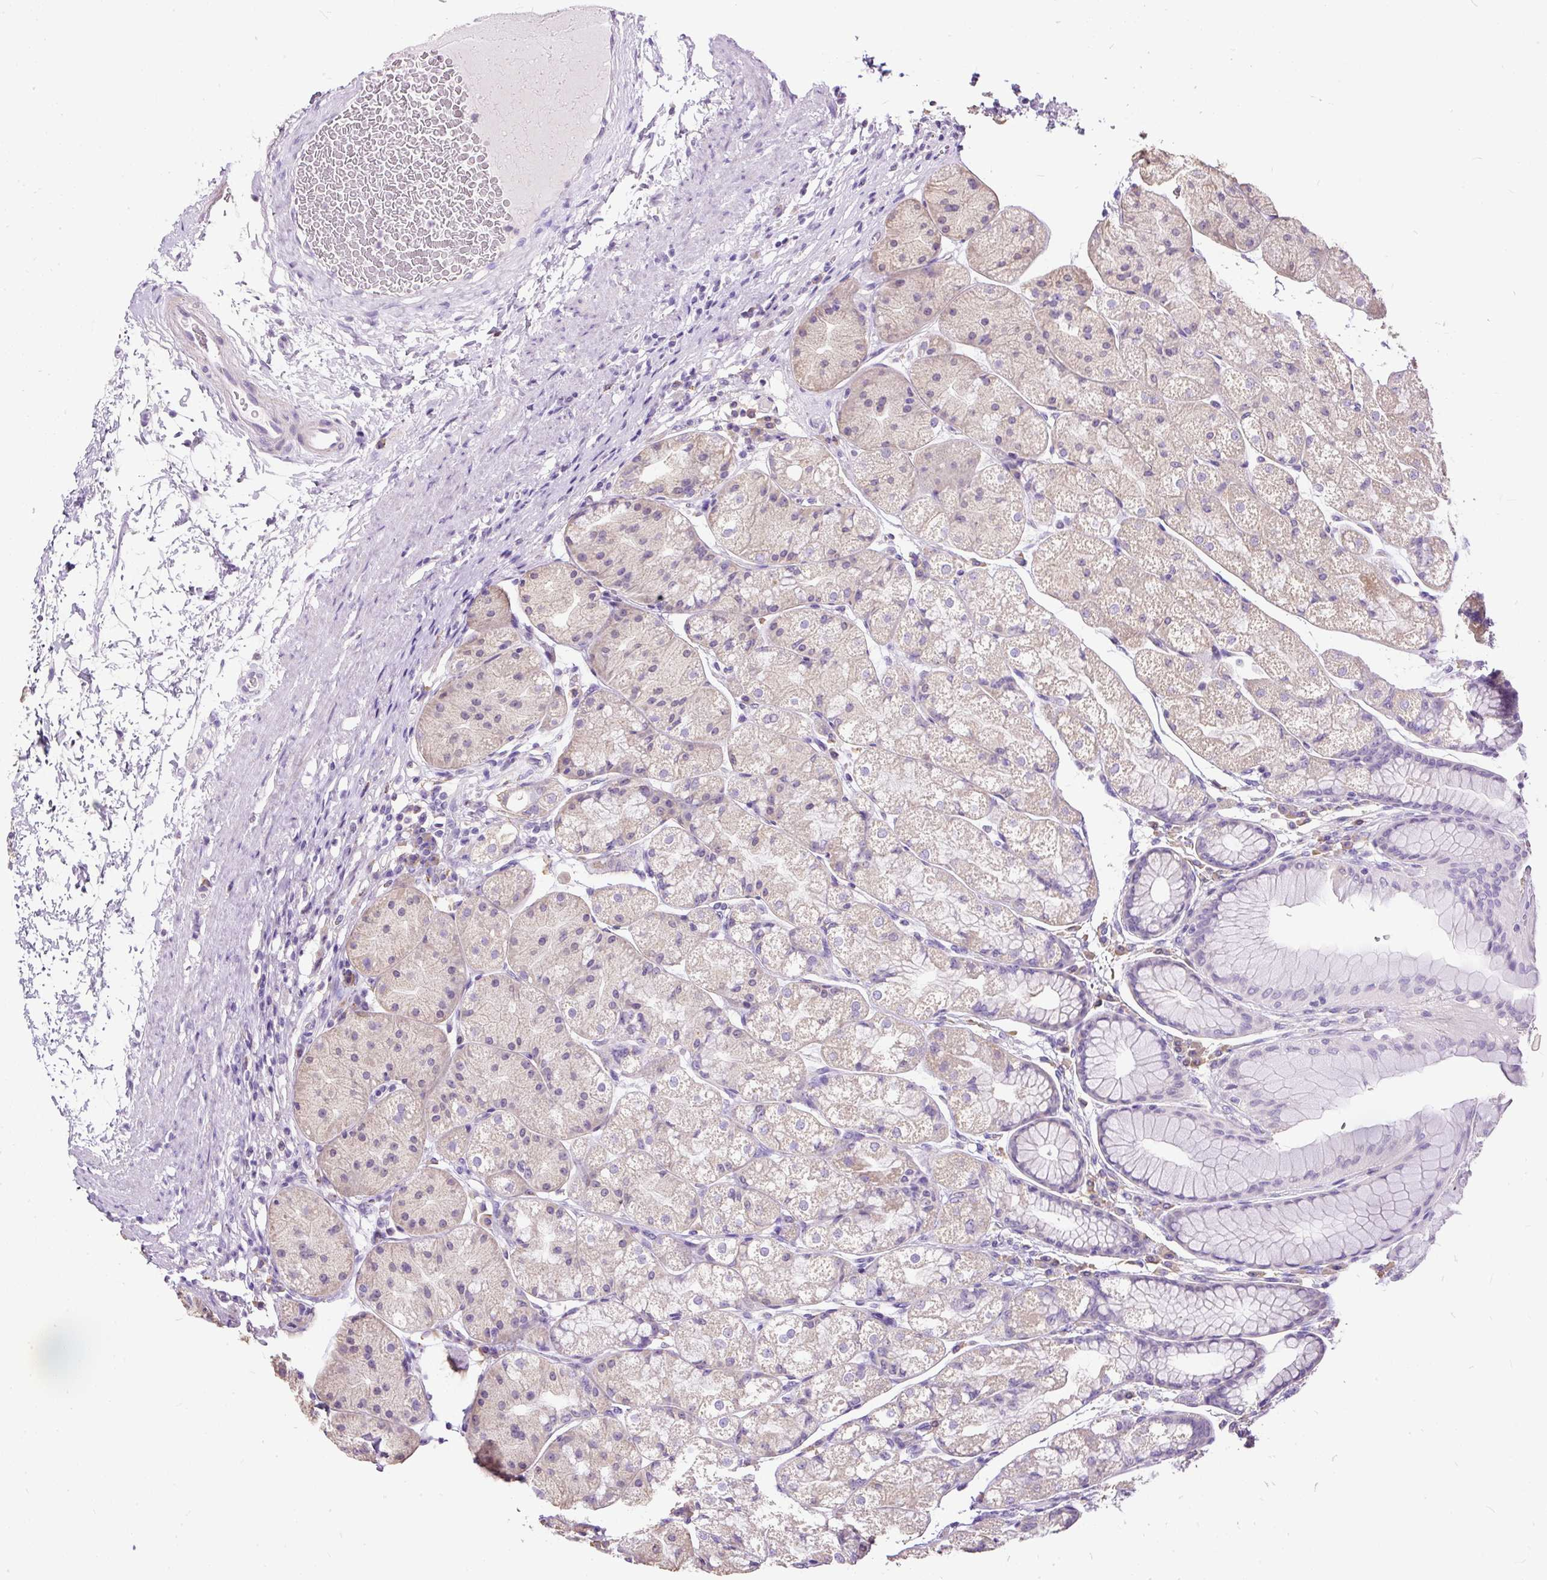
{"staining": {"intensity": "moderate", "quantity": "<25%", "location": "cytoplasmic/membranous"}, "tissue": "stomach", "cell_type": "Glandular cells", "image_type": "normal", "snomed": [{"axis": "morphology", "description": "Normal tissue, NOS"}, {"axis": "topography", "description": "Stomach"}], "caption": "Protein analysis of unremarkable stomach displays moderate cytoplasmic/membranous staining in about <25% of glandular cells.", "gene": "GBX1", "patient": {"sex": "male", "age": 57}}